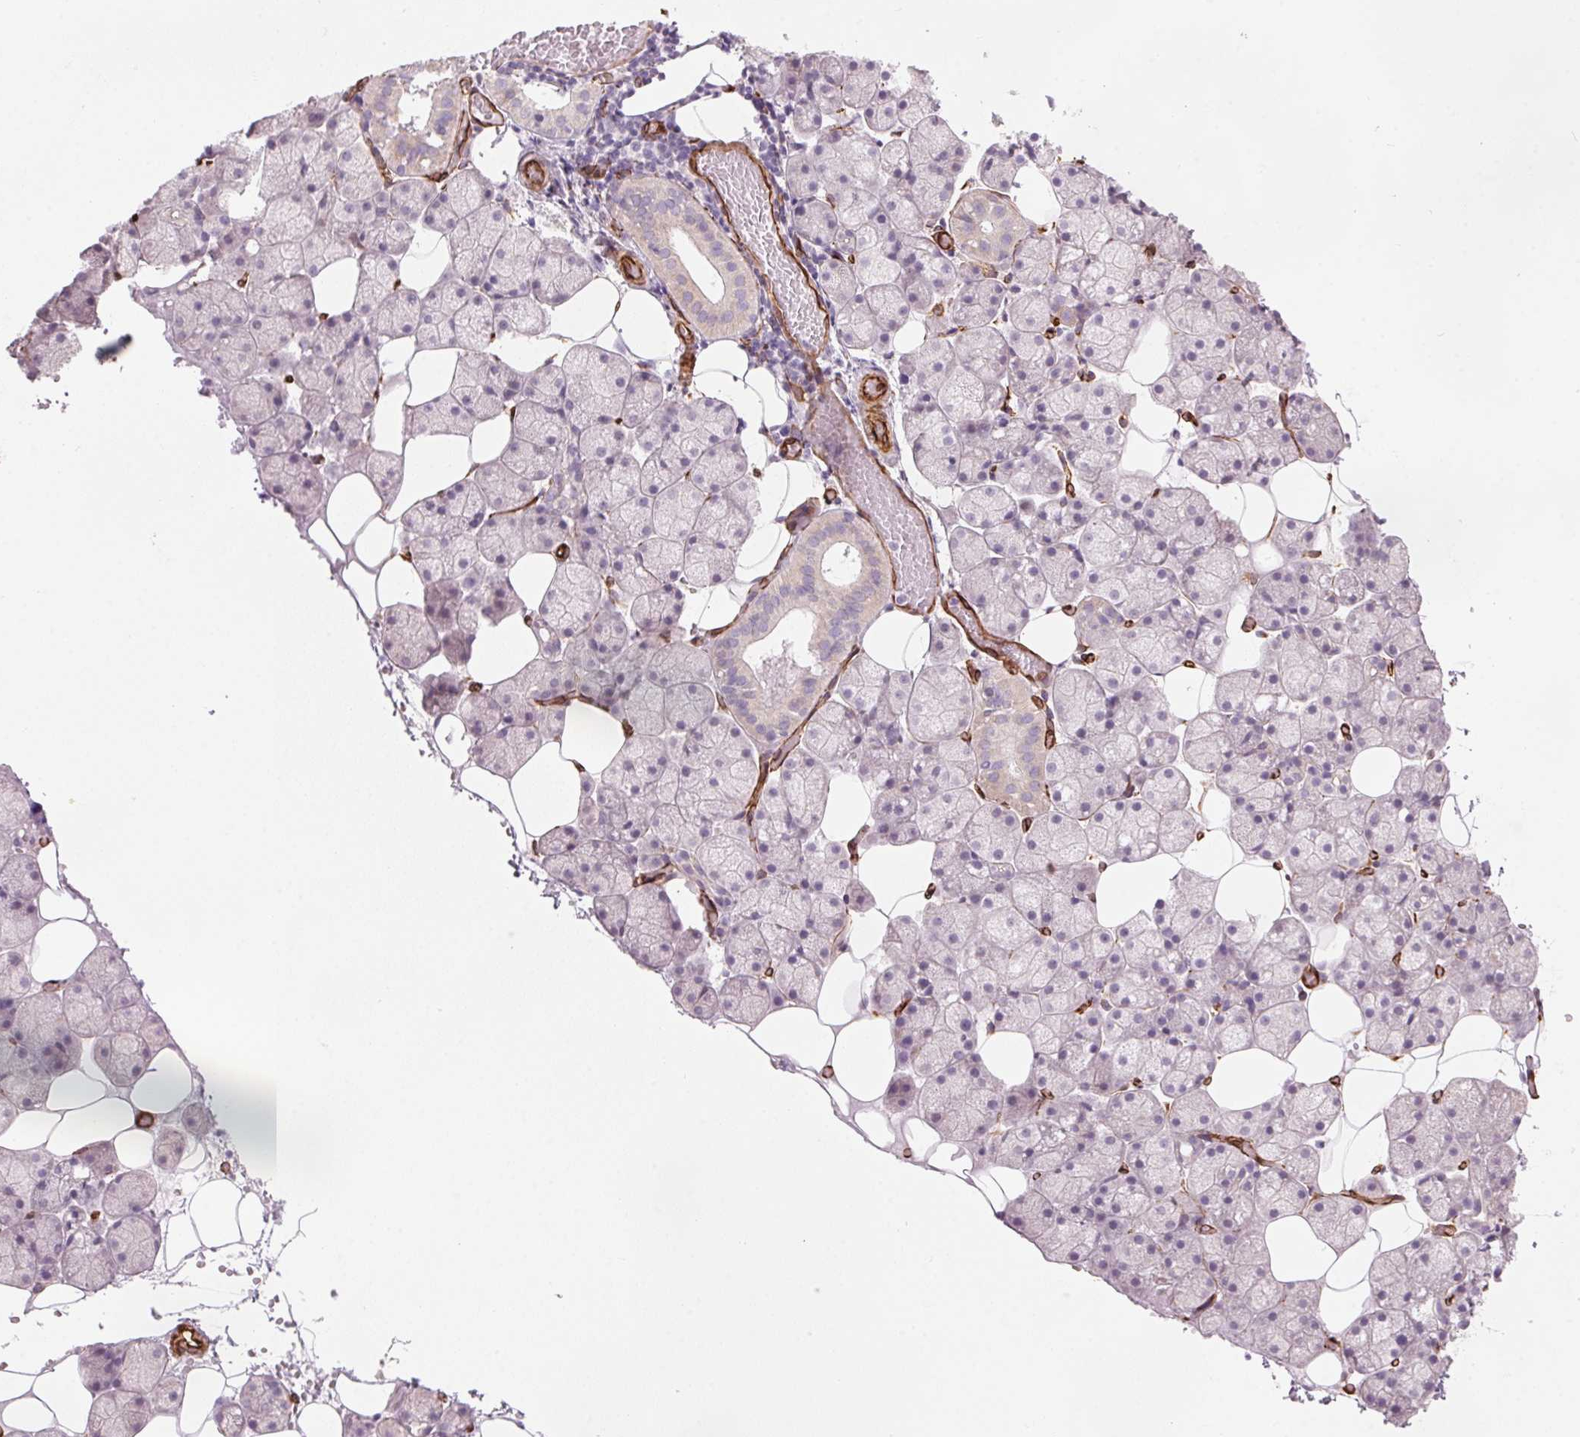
{"staining": {"intensity": "negative", "quantity": "none", "location": "none"}, "tissue": "salivary gland", "cell_type": "Glandular cells", "image_type": "normal", "snomed": [{"axis": "morphology", "description": "Normal tissue, NOS"}, {"axis": "topography", "description": "Salivary gland"}], "caption": "Glandular cells show no significant protein staining in unremarkable salivary gland. (Brightfield microscopy of DAB immunohistochemistry (IHC) at high magnification).", "gene": "CLPS", "patient": {"sex": "male", "age": 38}}